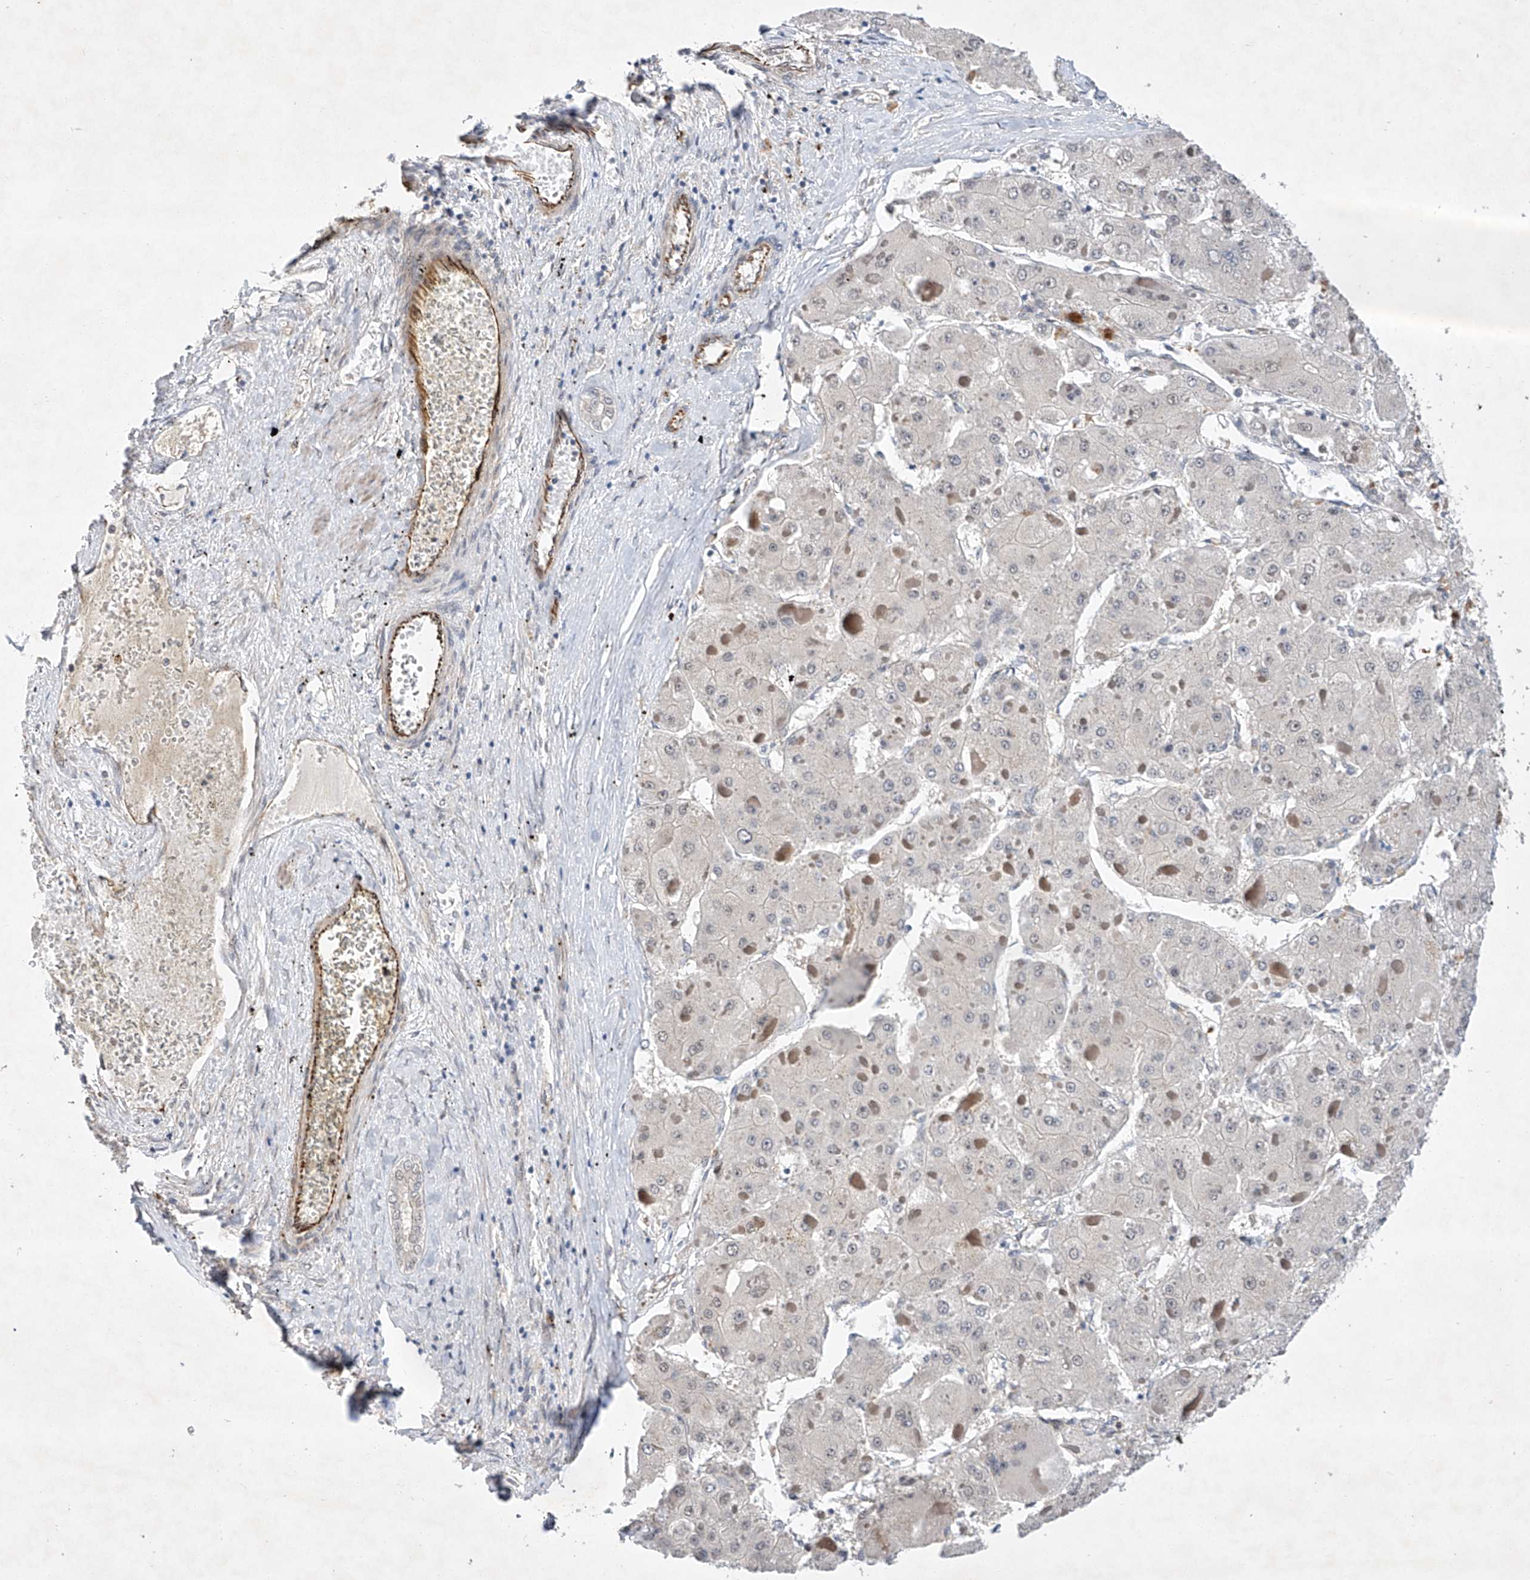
{"staining": {"intensity": "negative", "quantity": "none", "location": "none"}, "tissue": "liver cancer", "cell_type": "Tumor cells", "image_type": "cancer", "snomed": [{"axis": "morphology", "description": "Carcinoma, Hepatocellular, NOS"}, {"axis": "topography", "description": "Liver"}], "caption": "The image displays no staining of tumor cells in hepatocellular carcinoma (liver).", "gene": "AMD1", "patient": {"sex": "female", "age": 73}}